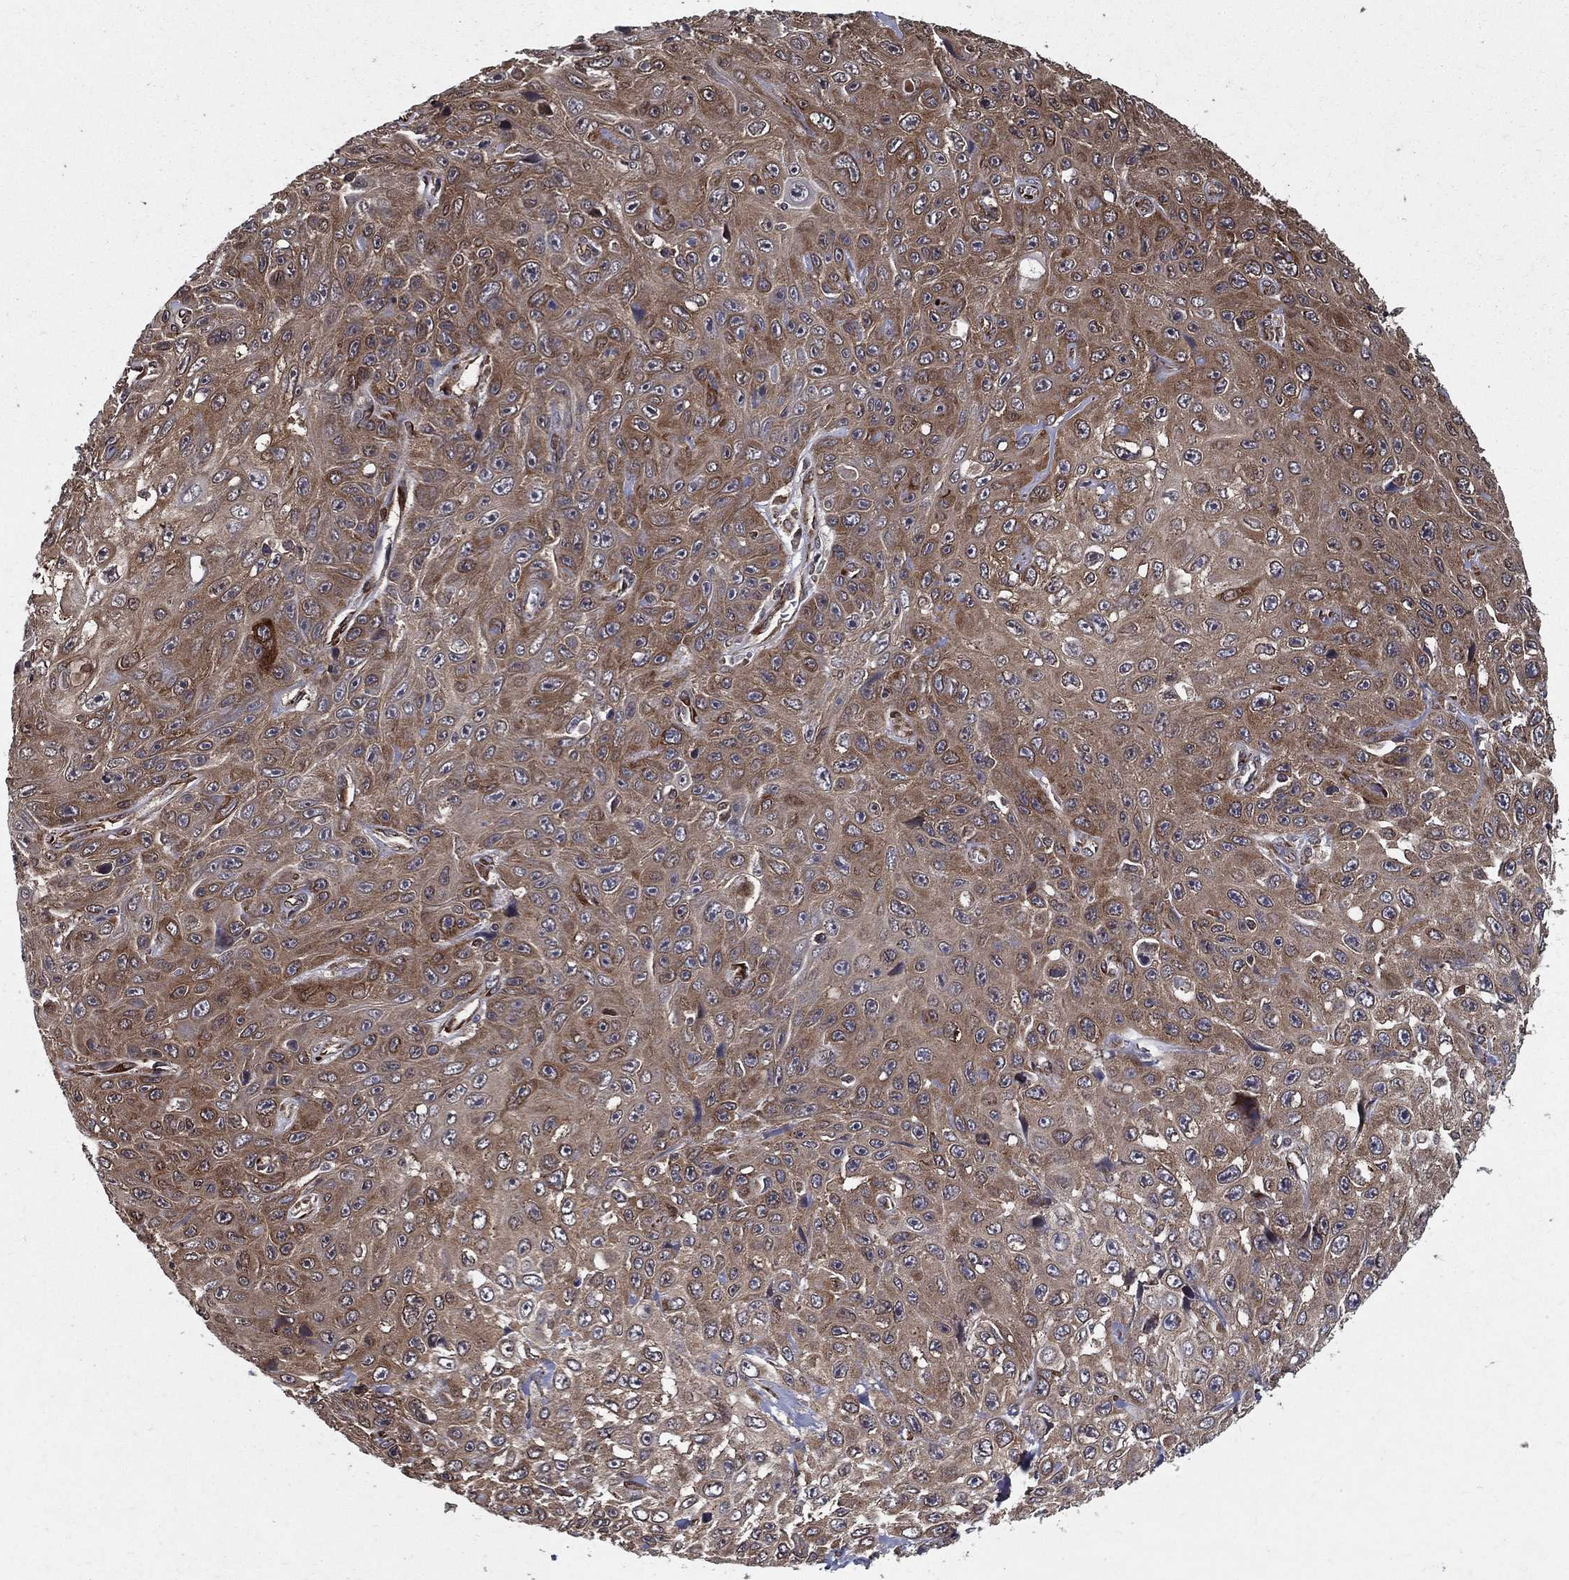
{"staining": {"intensity": "moderate", "quantity": "<25%", "location": "cytoplasmic/membranous"}, "tissue": "skin cancer", "cell_type": "Tumor cells", "image_type": "cancer", "snomed": [{"axis": "morphology", "description": "Squamous cell carcinoma, NOS"}, {"axis": "topography", "description": "Skin"}], "caption": "This is a histology image of IHC staining of squamous cell carcinoma (skin), which shows moderate staining in the cytoplasmic/membranous of tumor cells.", "gene": "CERS2", "patient": {"sex": "male", "age": 82}}